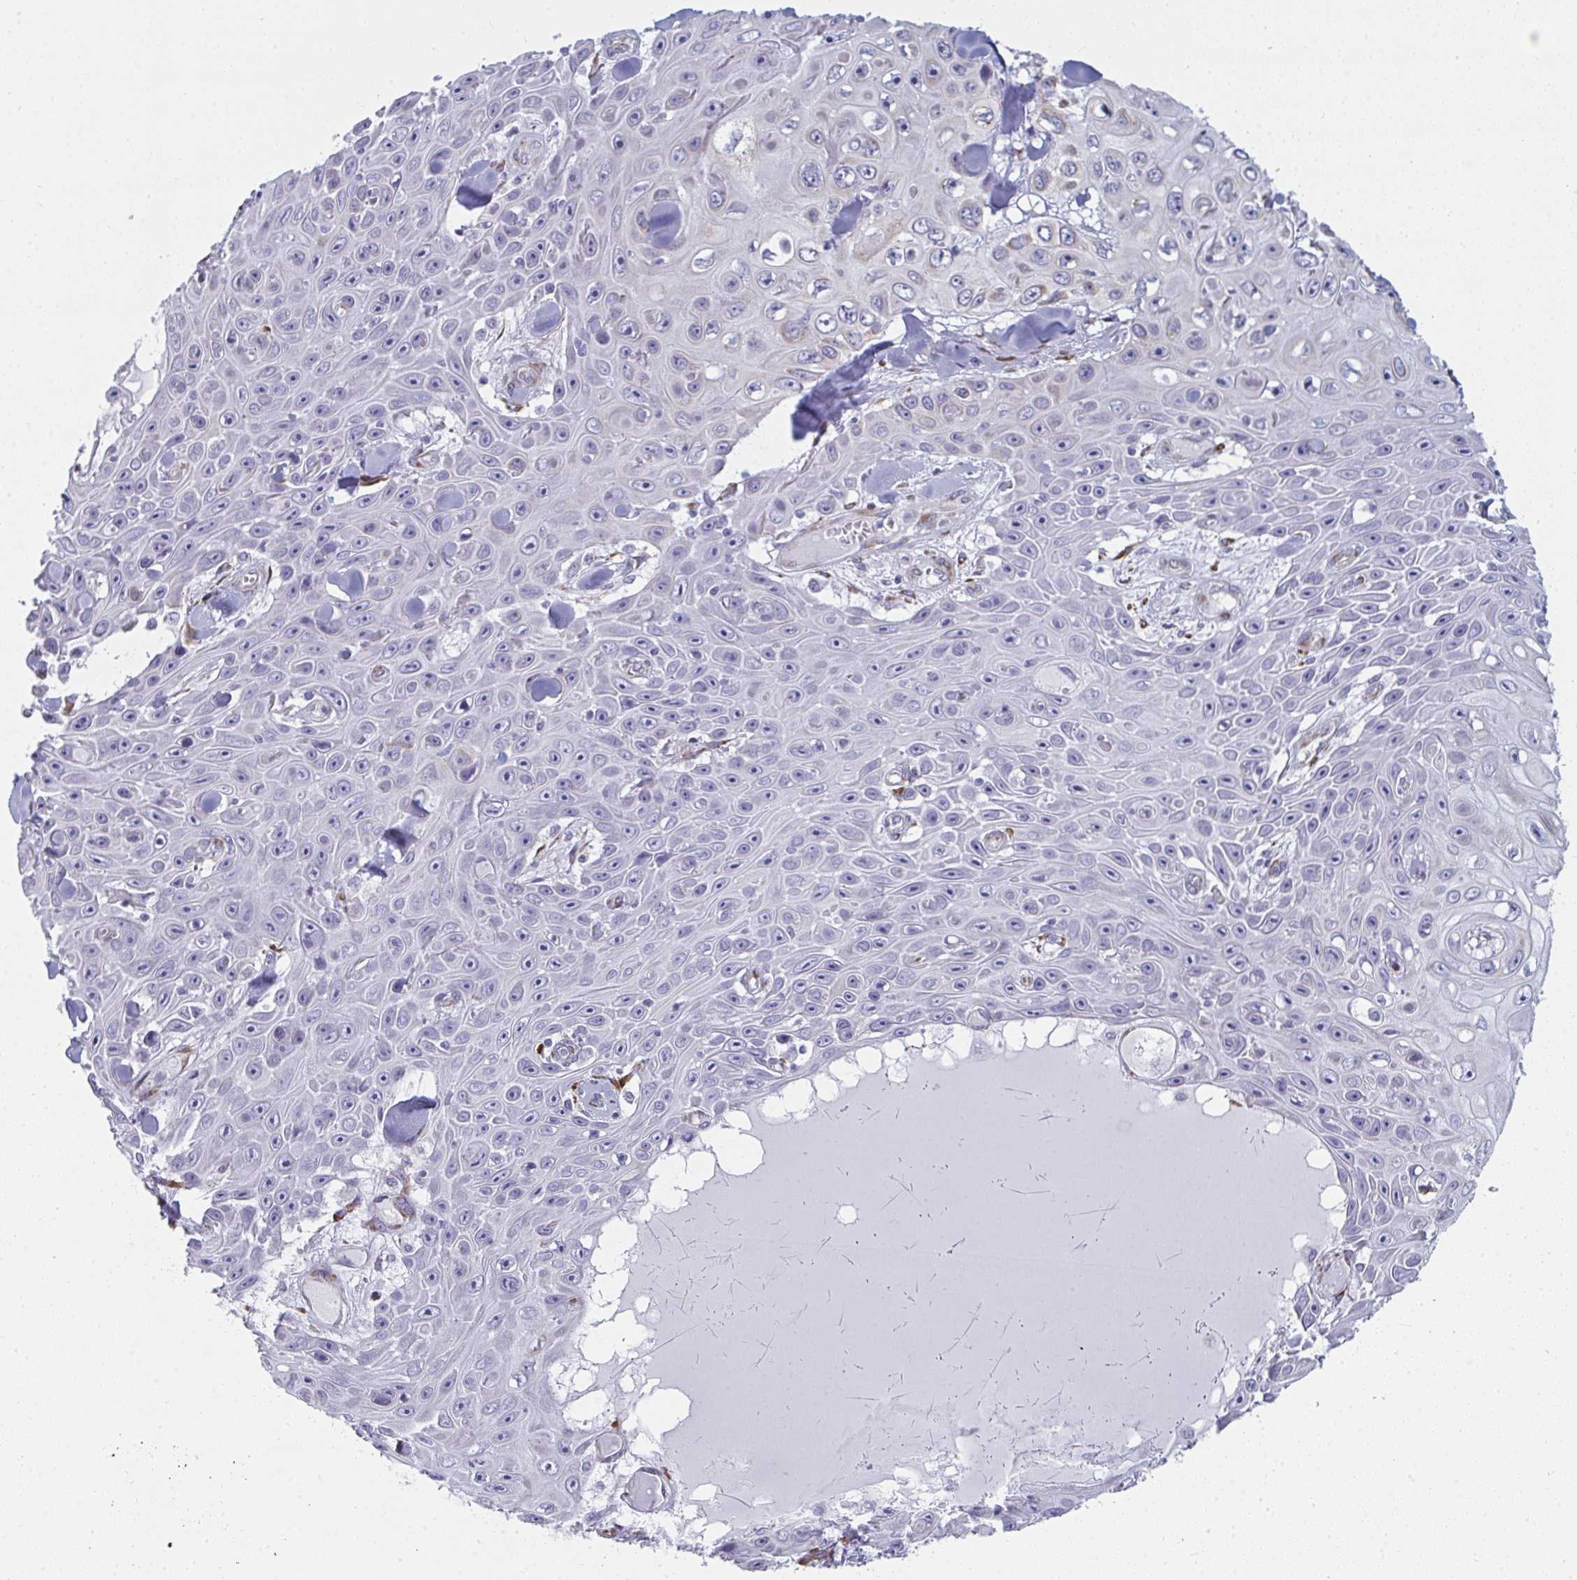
{"staining": {"intensity": "weak", "quantity": "<25%", "location": "cytoplasmic/membranous"}, "tissue": "skin cancer", "cell_type": "Tumor cells", "image_type": "cancer", "snomed": [{"axis": "morphology", "description": "Squamous cell carcinoma, NOS"}, {"axis": "topography", "description": "Skin"}], "caption": "Tumor cells show no significant protein positivity in skin cancer (squamous cell carcinoma).", "gene": "SHROOM1", "patient": {"sex": "male", "age": 82}}